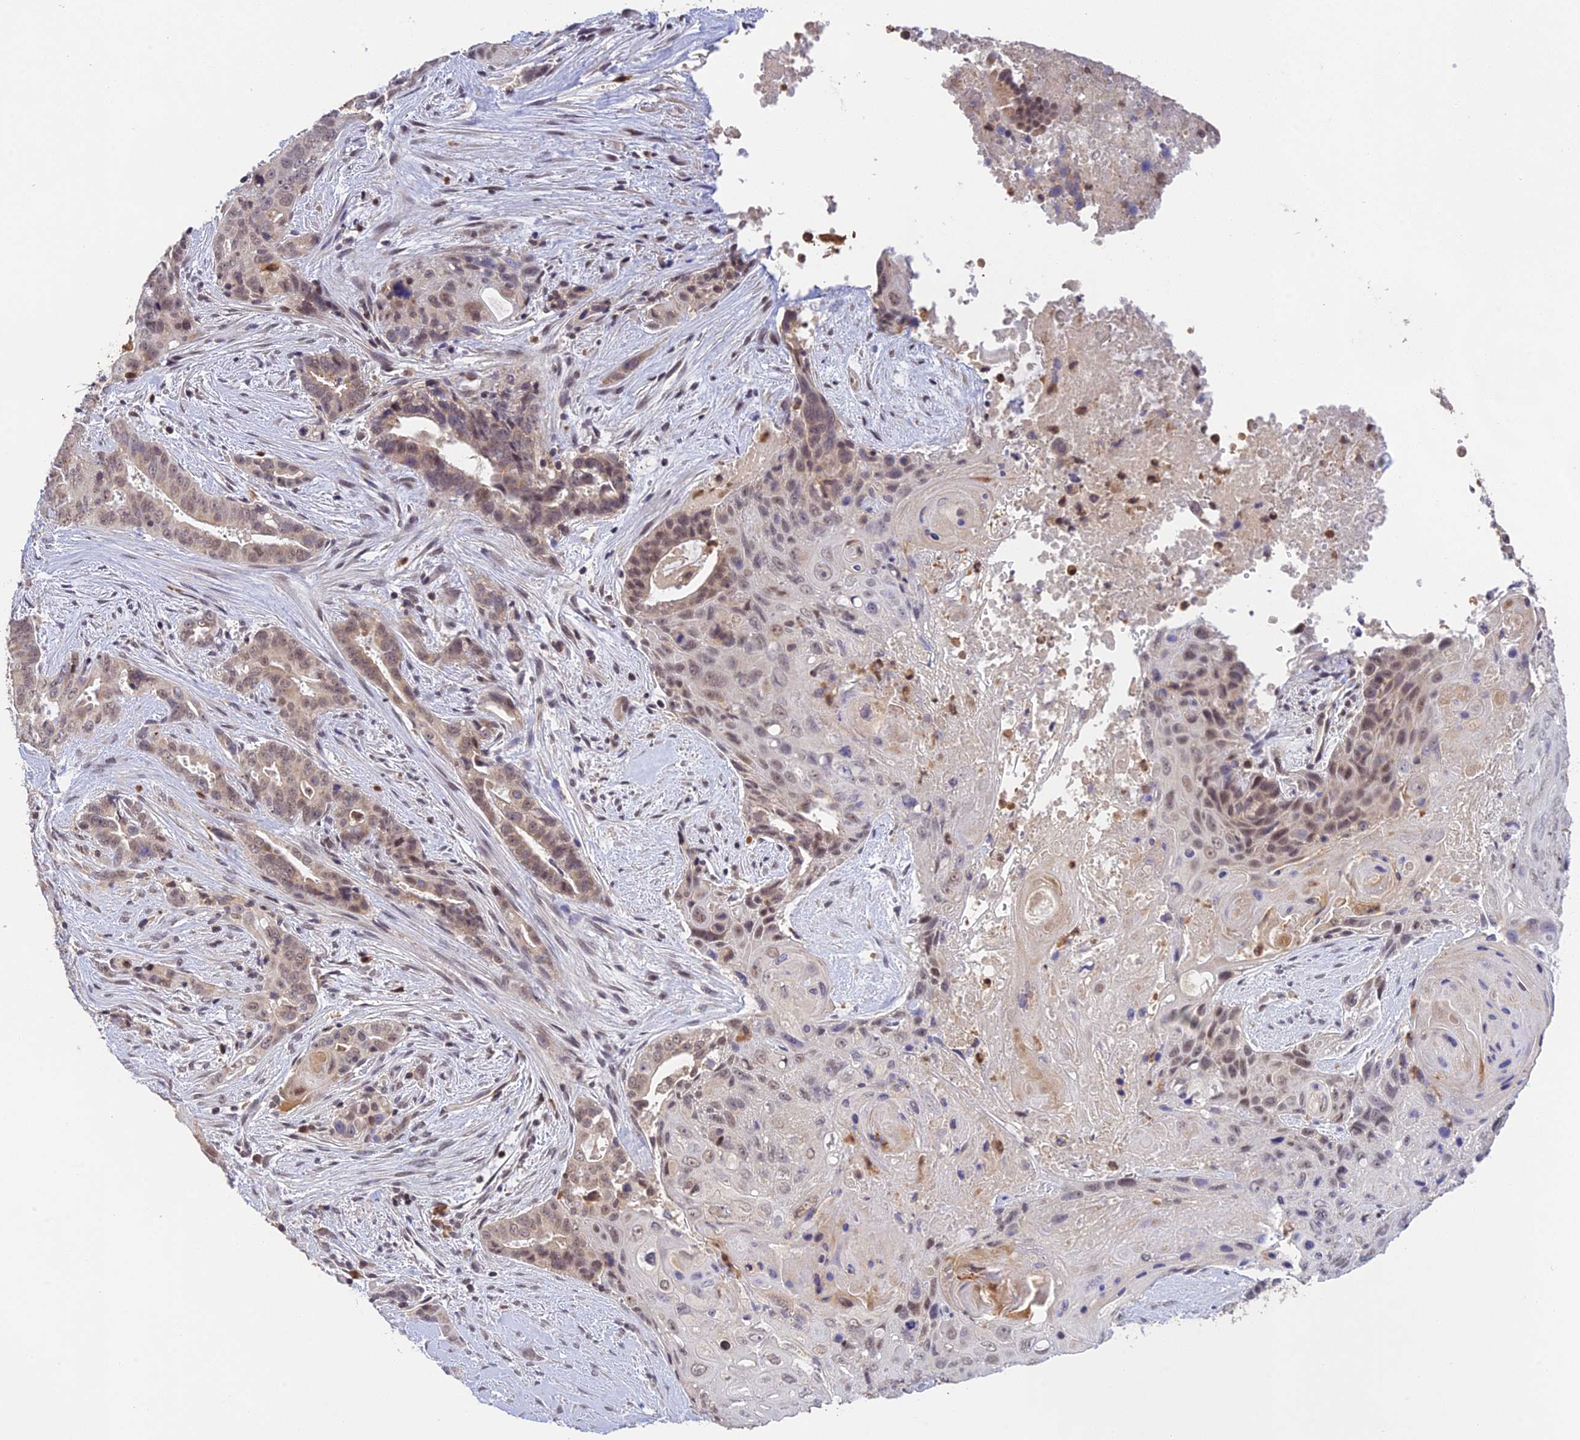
{"staining": {"intensity": "weak", "quantity": "25%-75%", "location": "nuclear"}, "tissue": "pancreatic cancer", "cell_type": "Tumor cells", "image_type": "cancer", "snomed": [{"axis": "morphology", "description": "Adenocarcinoma, NOS"}, {"axis": "topography", "description": "Pancreas"}], "caption": "Immunohistochemical staining of pancreatic adenocarcinoma exhibits low levels of weak nuclear positivity in about 25%-75% of tumor cells. The staining is performed using DAB (3,3'-diaminobenzidine) brown chromogen to label protein expression. The nuclei are counter-stained blue using hematoxylin.", "gene": "PEX16", "patient": {"sex": "male", "age": 80}}